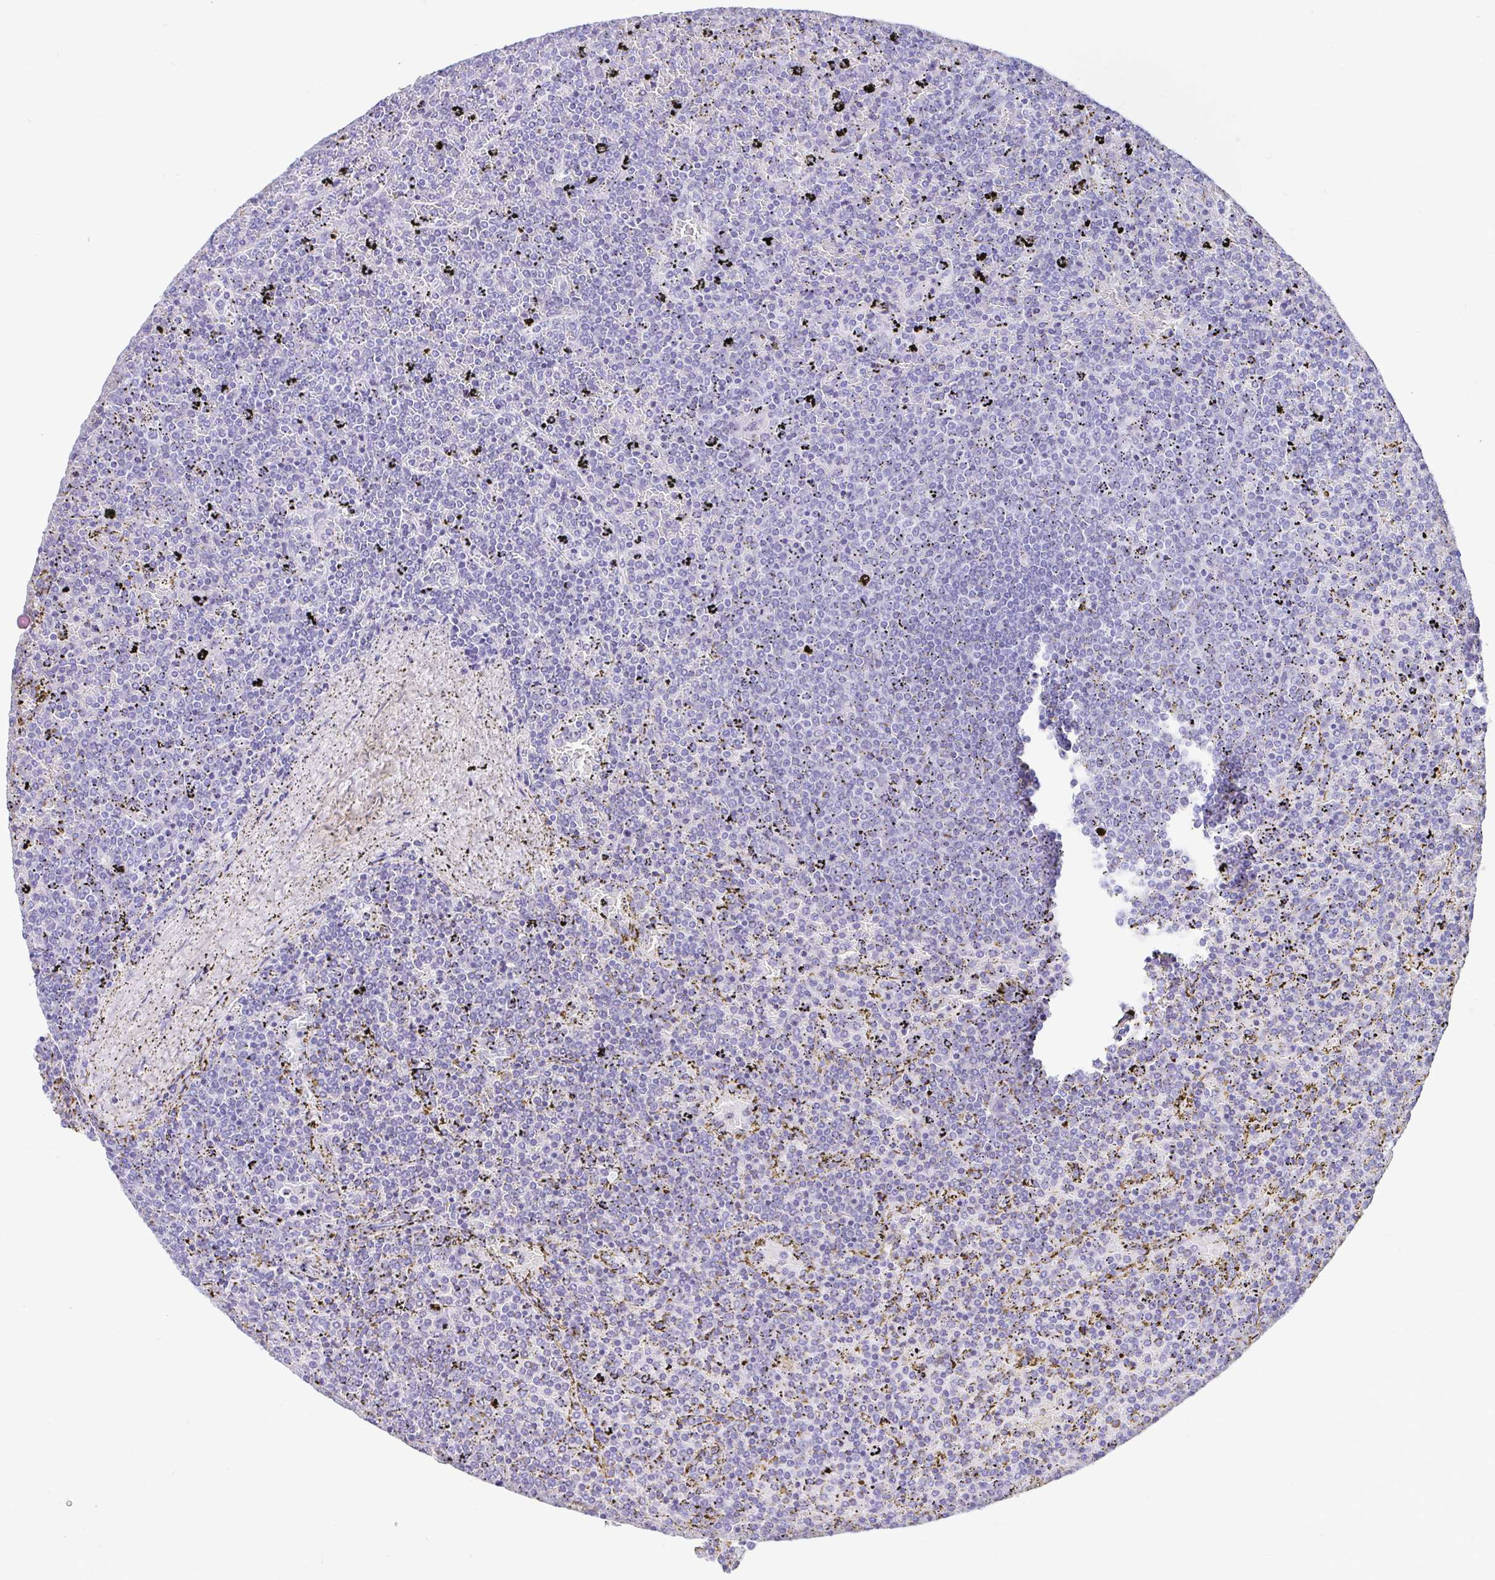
{"staining": {"intensity": "negative", "quantity": "none", "location": "none"}, "tissue": "lymphoma", "cell_type": "Tumor cells", "image_type": "cancer", "snomed": [{"axis": "morphology", "description": "Malignant lymphoma, non-Hodgkin's type, Low grade"}, {"axis": "topography", "description": "Spleen"}], "caption": "Lymphoma stained for a protein using immunohistochemistry demonstrates no positivity tumor cells.", "gene": "GKN1", "patient": {"sex": "female", "age": 77}}